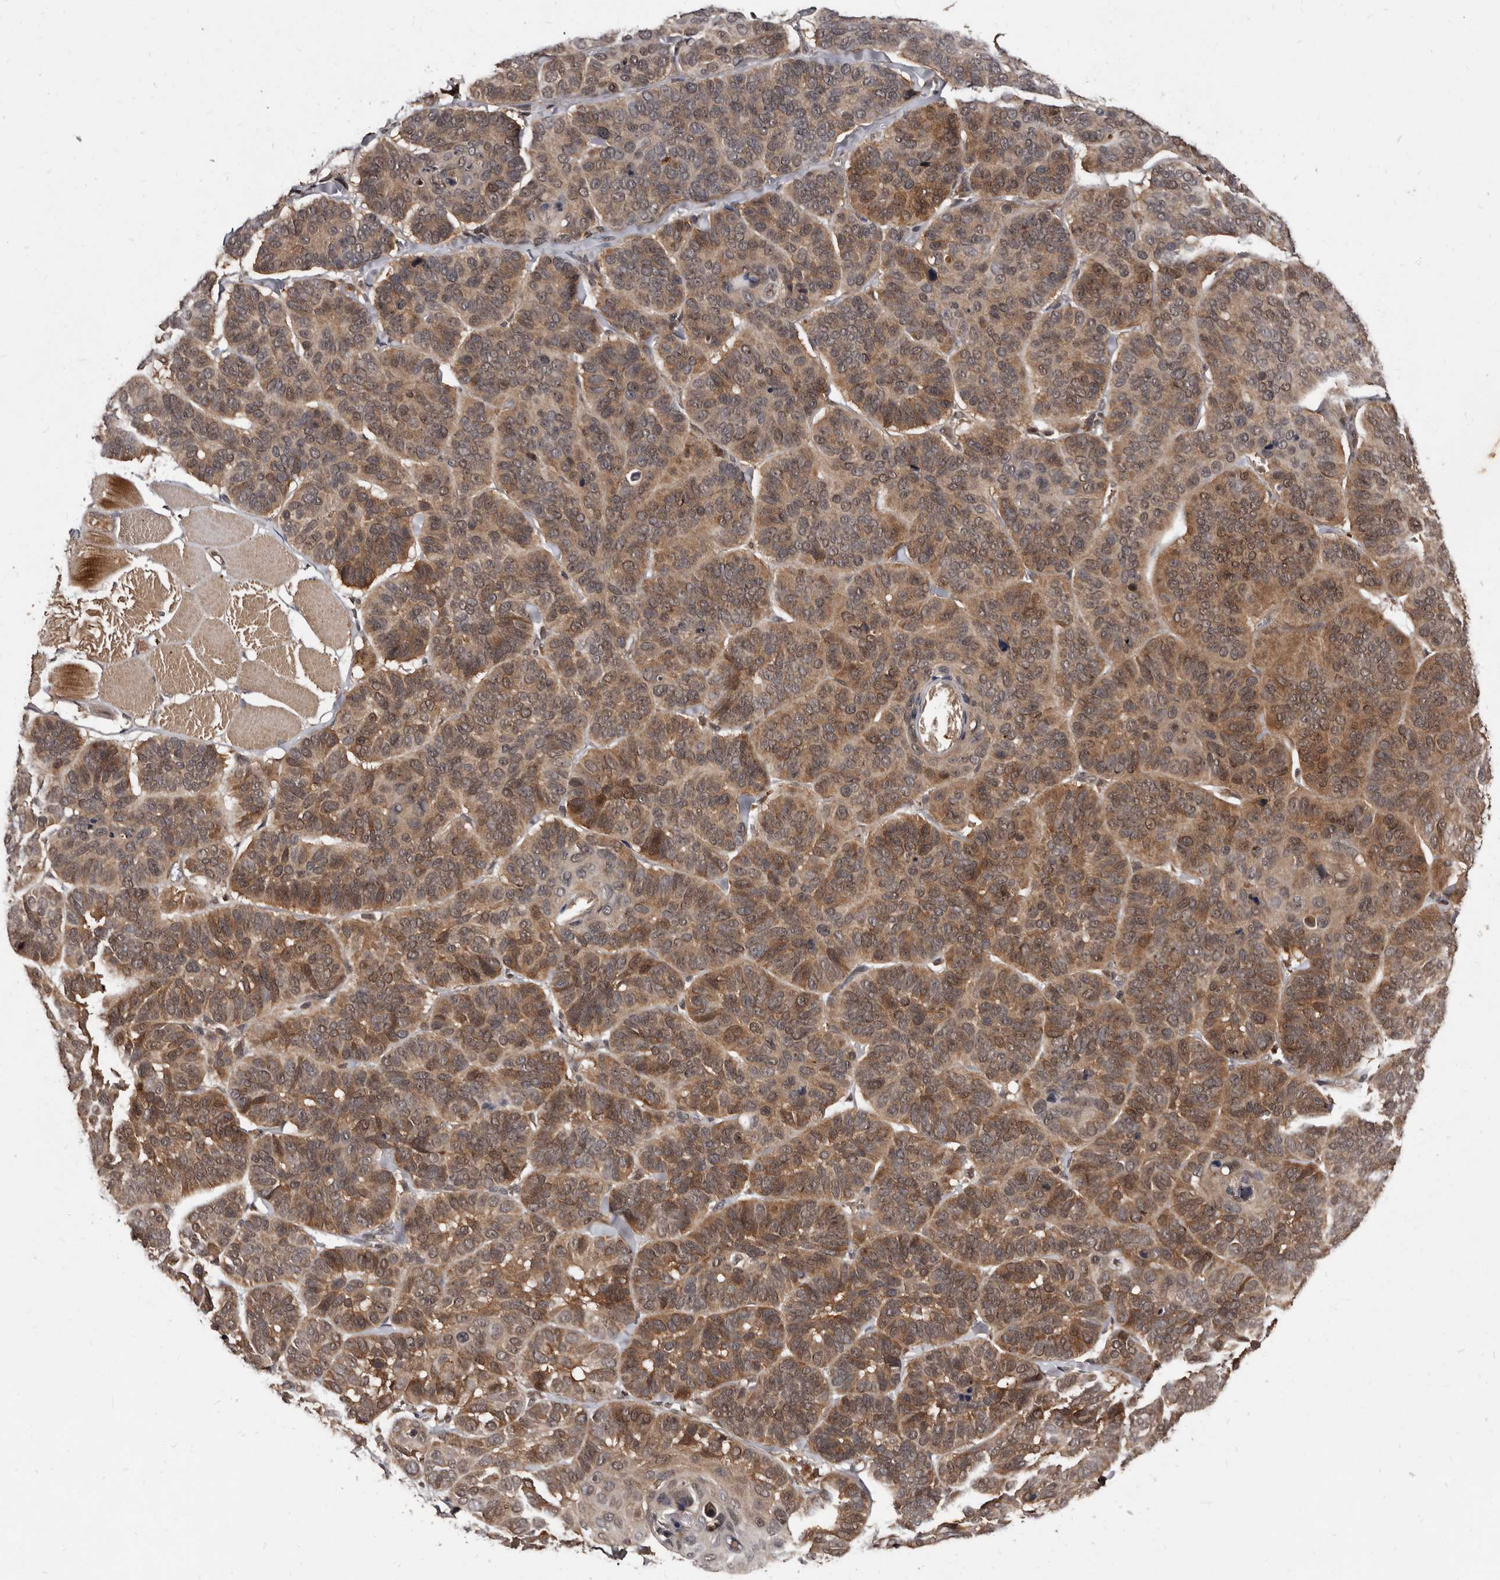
{"staining": {"intensity": "moderate", "quantity": ">75%", "location": "cytoplasmic/membranous"}, "tissue": "skin cancer", "cell_type": "Tumor cells", "image_type": "cancer", "snomed": [{"axis": "morphology", "description": "Basal cell carcinoma"}, {"axis": "topography", "description": "Skin"}], "caption": "Skin basal cell carcinoma tissue displays moderate cytoplasmic/membranous expression in approximately >75% of tumor cells (DAB (3,3'-diaminobenzidine) IHC, brown staining for protein, blue staining for nuclei).", "gene": "PMVK", "patient": {"sex": "male", "age": 62}}